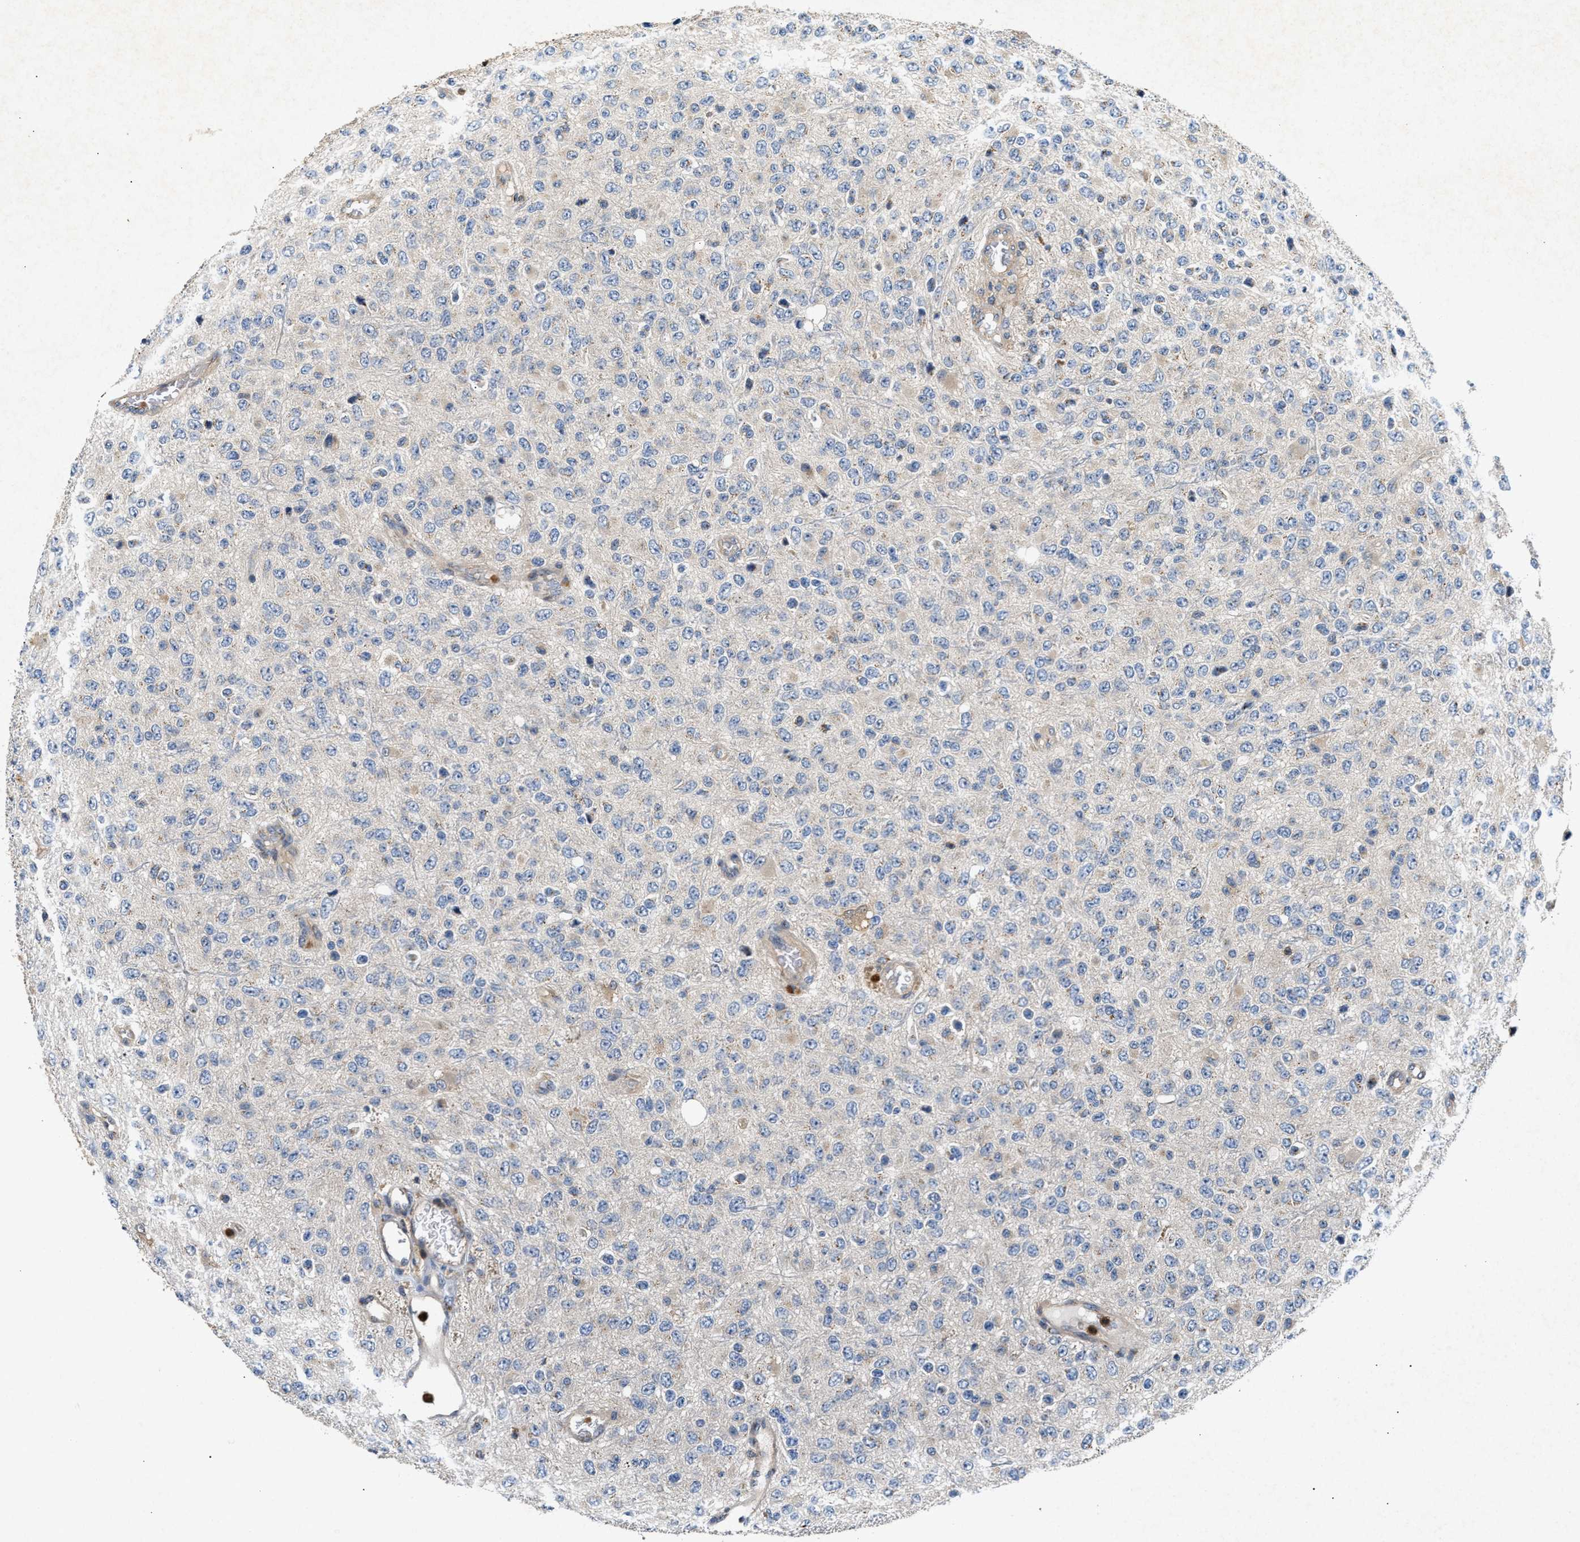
{"staining": {"intensity": "negative", "quantity": "none", "location": "none"}, "tissue": "glioma", "cell_type": "Tumor cells", "image_type": "cancer", "snomed": [{"axis": "morphology", "description": "Glioma, malignant, High grade"}, {"axis": "topography", "description": "pancreas cauda"}], "caption": "A micrograph of human malignant glioma (high-grade) is negative for staining in tumor cells.", "gene": "CHUK", "patient": {"sex": "male", "age": 60}}